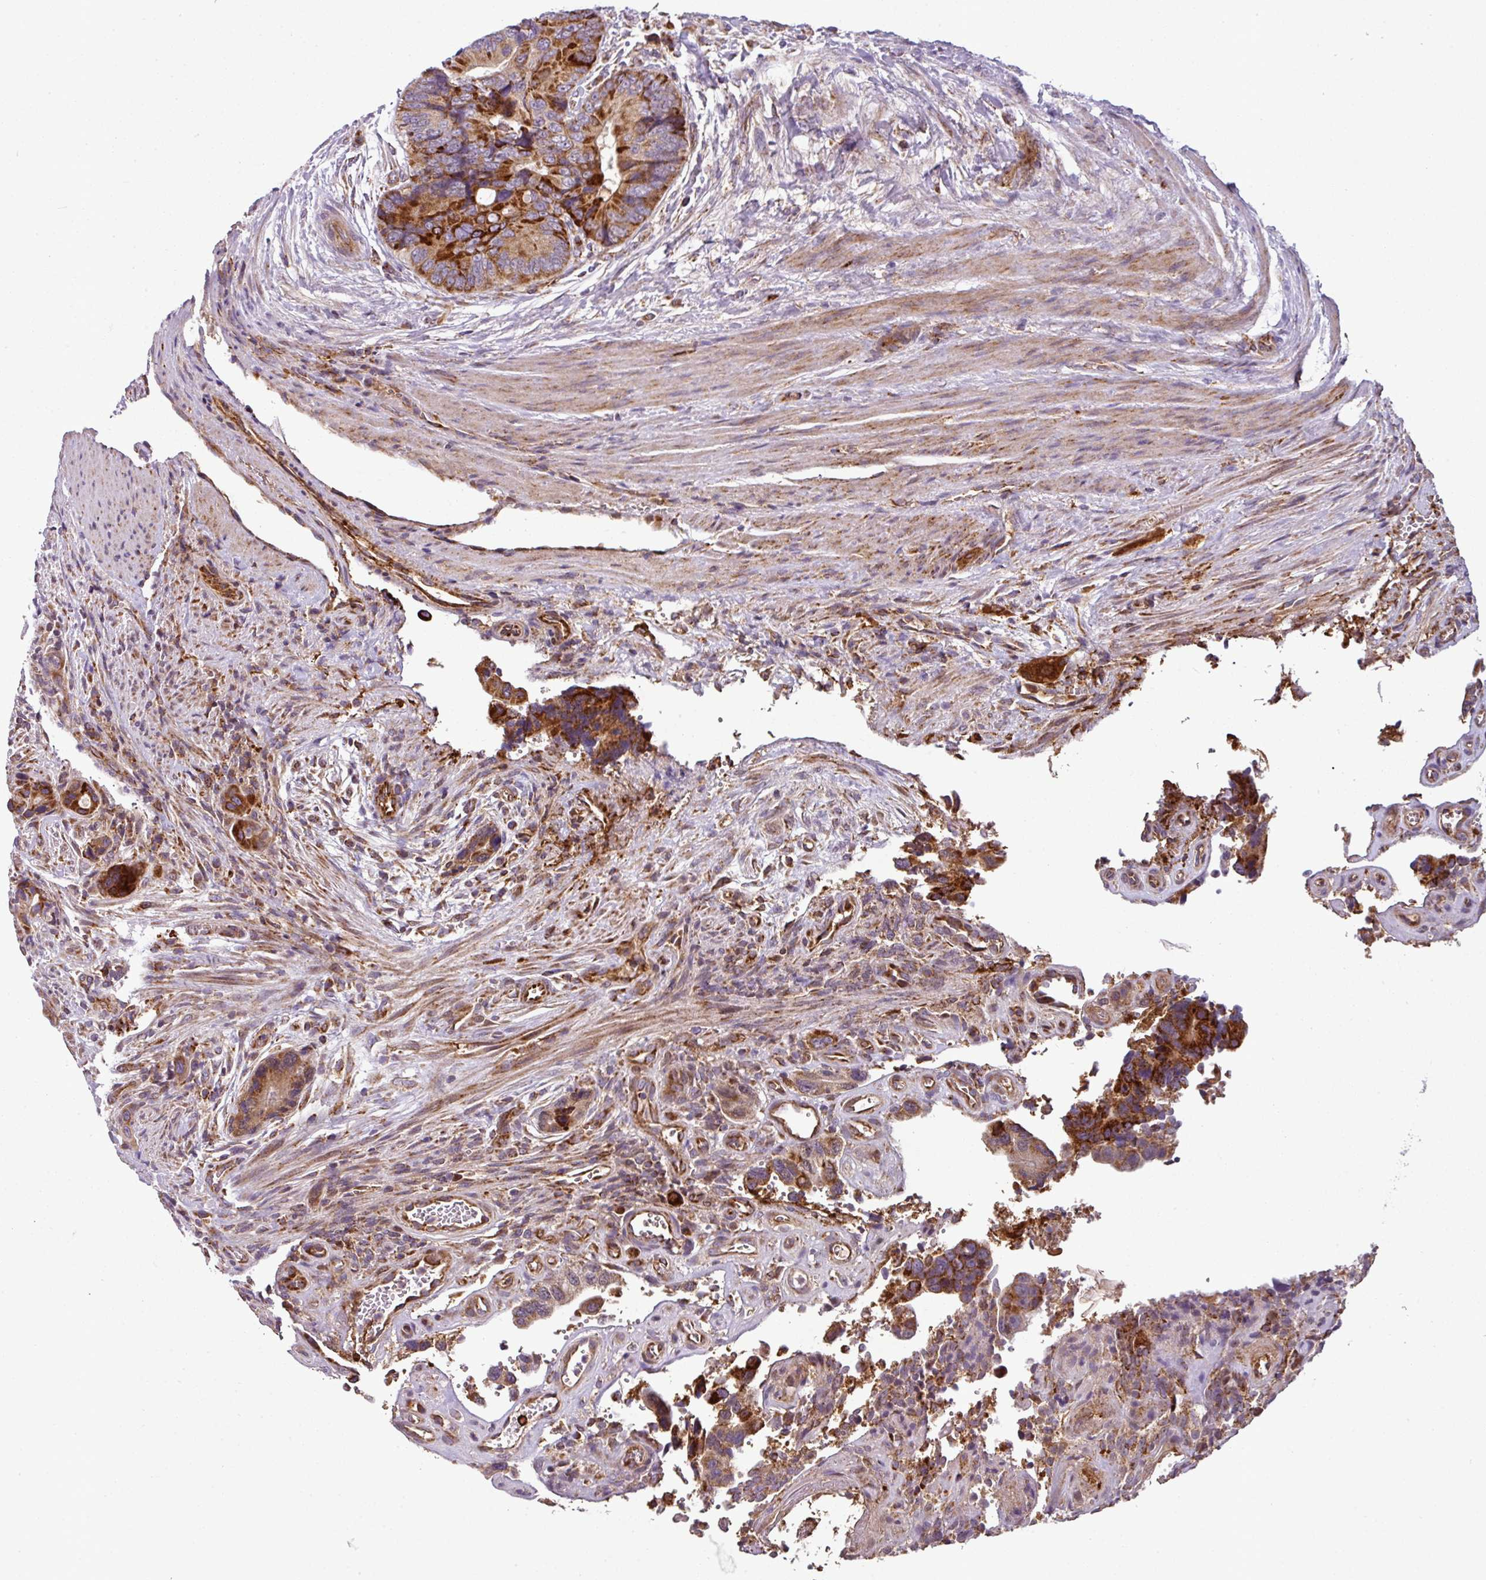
{"staining": {"intensity": "moderate", "quantity": ">75%", "location": "cytoplasmic/membranous"}, "tissue": "colorectal cancer", "cell_type": "Tumor cells", "image_type": "cancer", "snomed": [{"axis": "morphology", "description": "Adenocarcinoma, NOS"}, {"axis": "topography", "description": "Colon"}], "caption": "Immunohistochemical staining of human colorectal cancer (adenocarcinoma) reveals medium levels of moderate cytoplasmic/membranous positivity in approximately >75% of tumor cells. (DAB = brown stain, brightfield microscopy at high magnification).", "gene": "PRELID3B", "patient": {"sex": "male", "age": 84}}